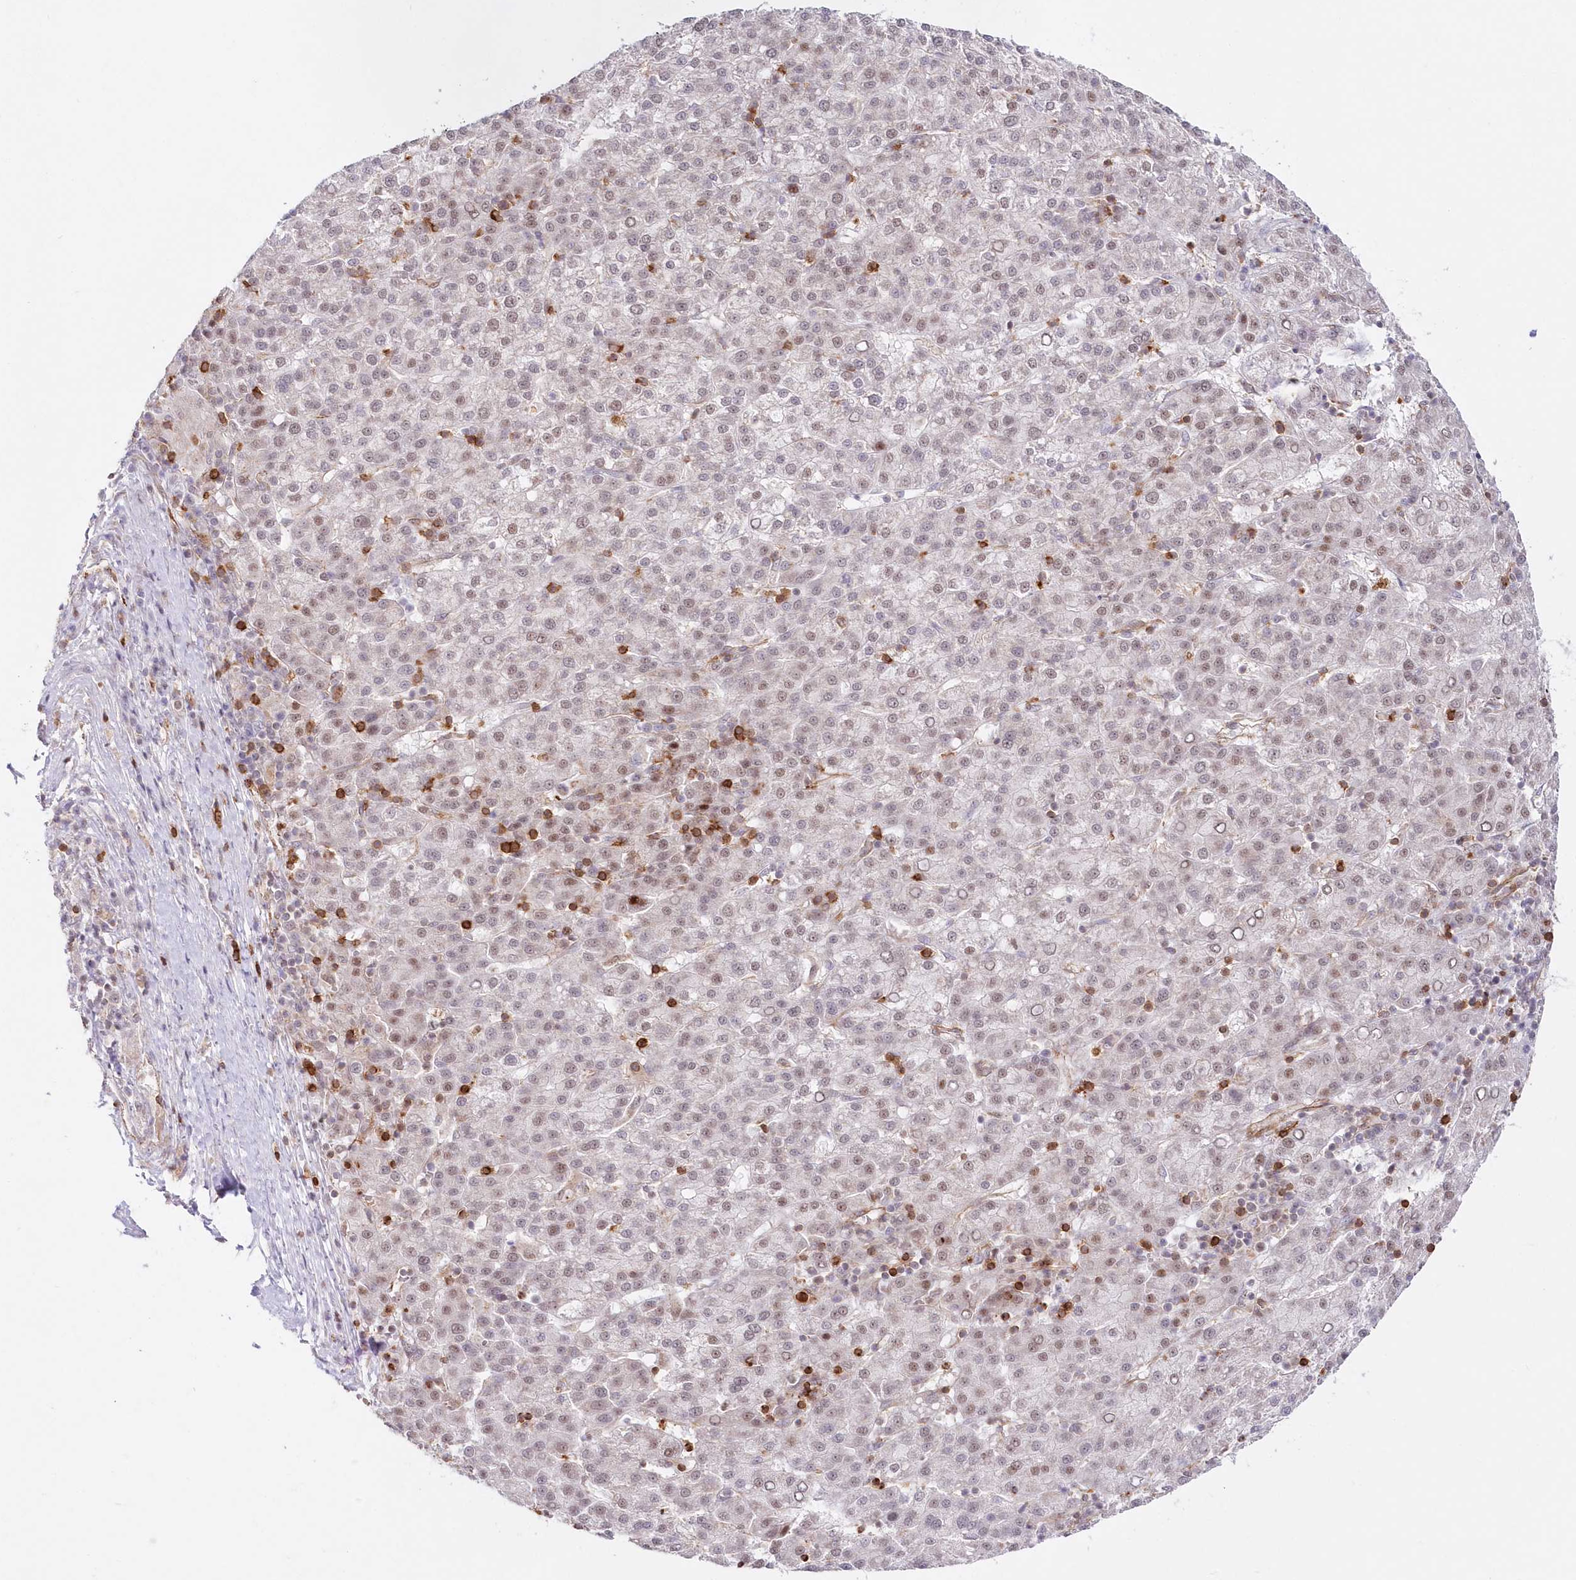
{"staining": {"intensity": "moderate", "quantity": "25%-75%", "location": "nuclear"}, "tissue": "liver cancer", "cell_type": "Tumor cells", "image_type": "cancer", "snomed": [{"axis": "morphology", "description": "Carcinoma, Hepatocellular, NOS"}, {"axis": "topography", "description": "Liver"}], "caption": "Human liver cancer stained with a protein marker displays moderate staining in tumor cells.", "gene": "AFAP1L2", "patient": {"sex": "female", "age": 58}}